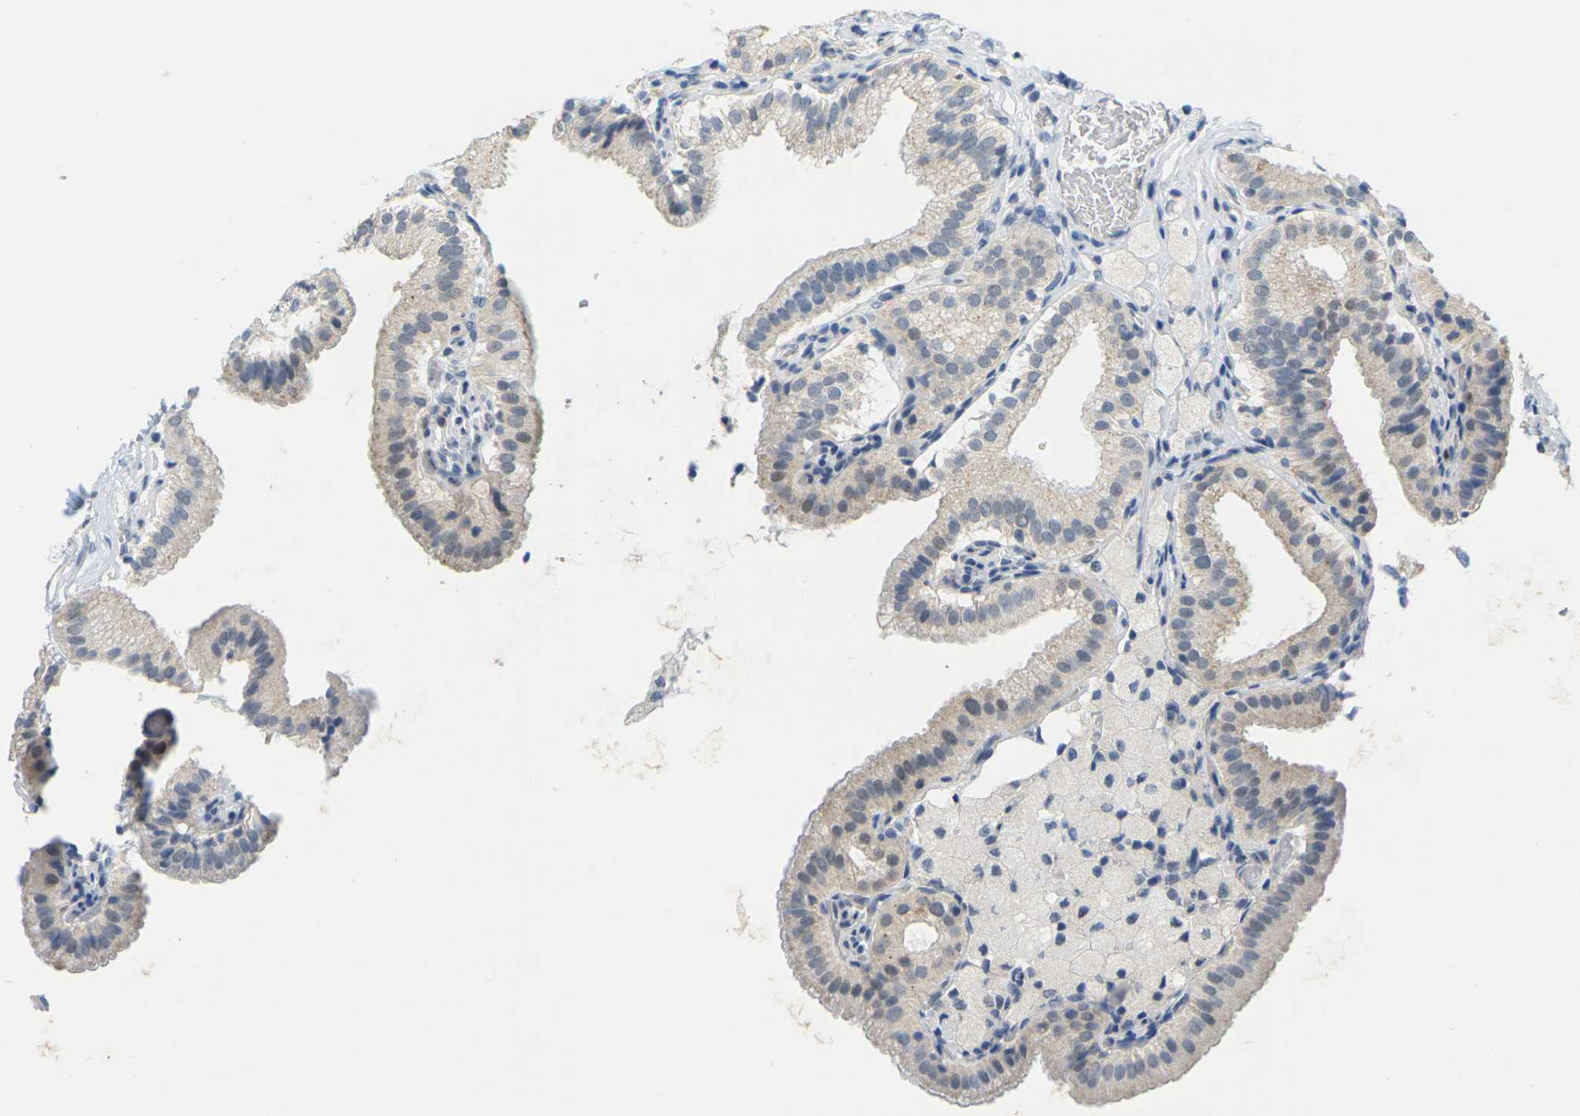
{"staining": {"intensity": "weak", "quantity": "25%-75%", "location": "cytoplasmic/membranous"}, "tissue": "gallbladder", "cell_type": "Glandular cells", "image_type": "normal", "snomed": [{"axis": "morphology", "description": "Normal tissue, NOS"}, {"axis": "topography", "description": "Gallbladder"}], "caption": "The photomicrograph demonstrates immunohistochemical staining of unremarkable gallbladder. There is weak cytoplasmic/membranous staining is appreciated in about 25%-75% of glandular cells. Using DAB (3,3'-diaminobenzidine) (brown) and hematoxylin (blue) stains, captured at high magnification using brightfield microscopy.", "gene": "CDK2", "patient": {"sex": "male", "age": 54}}